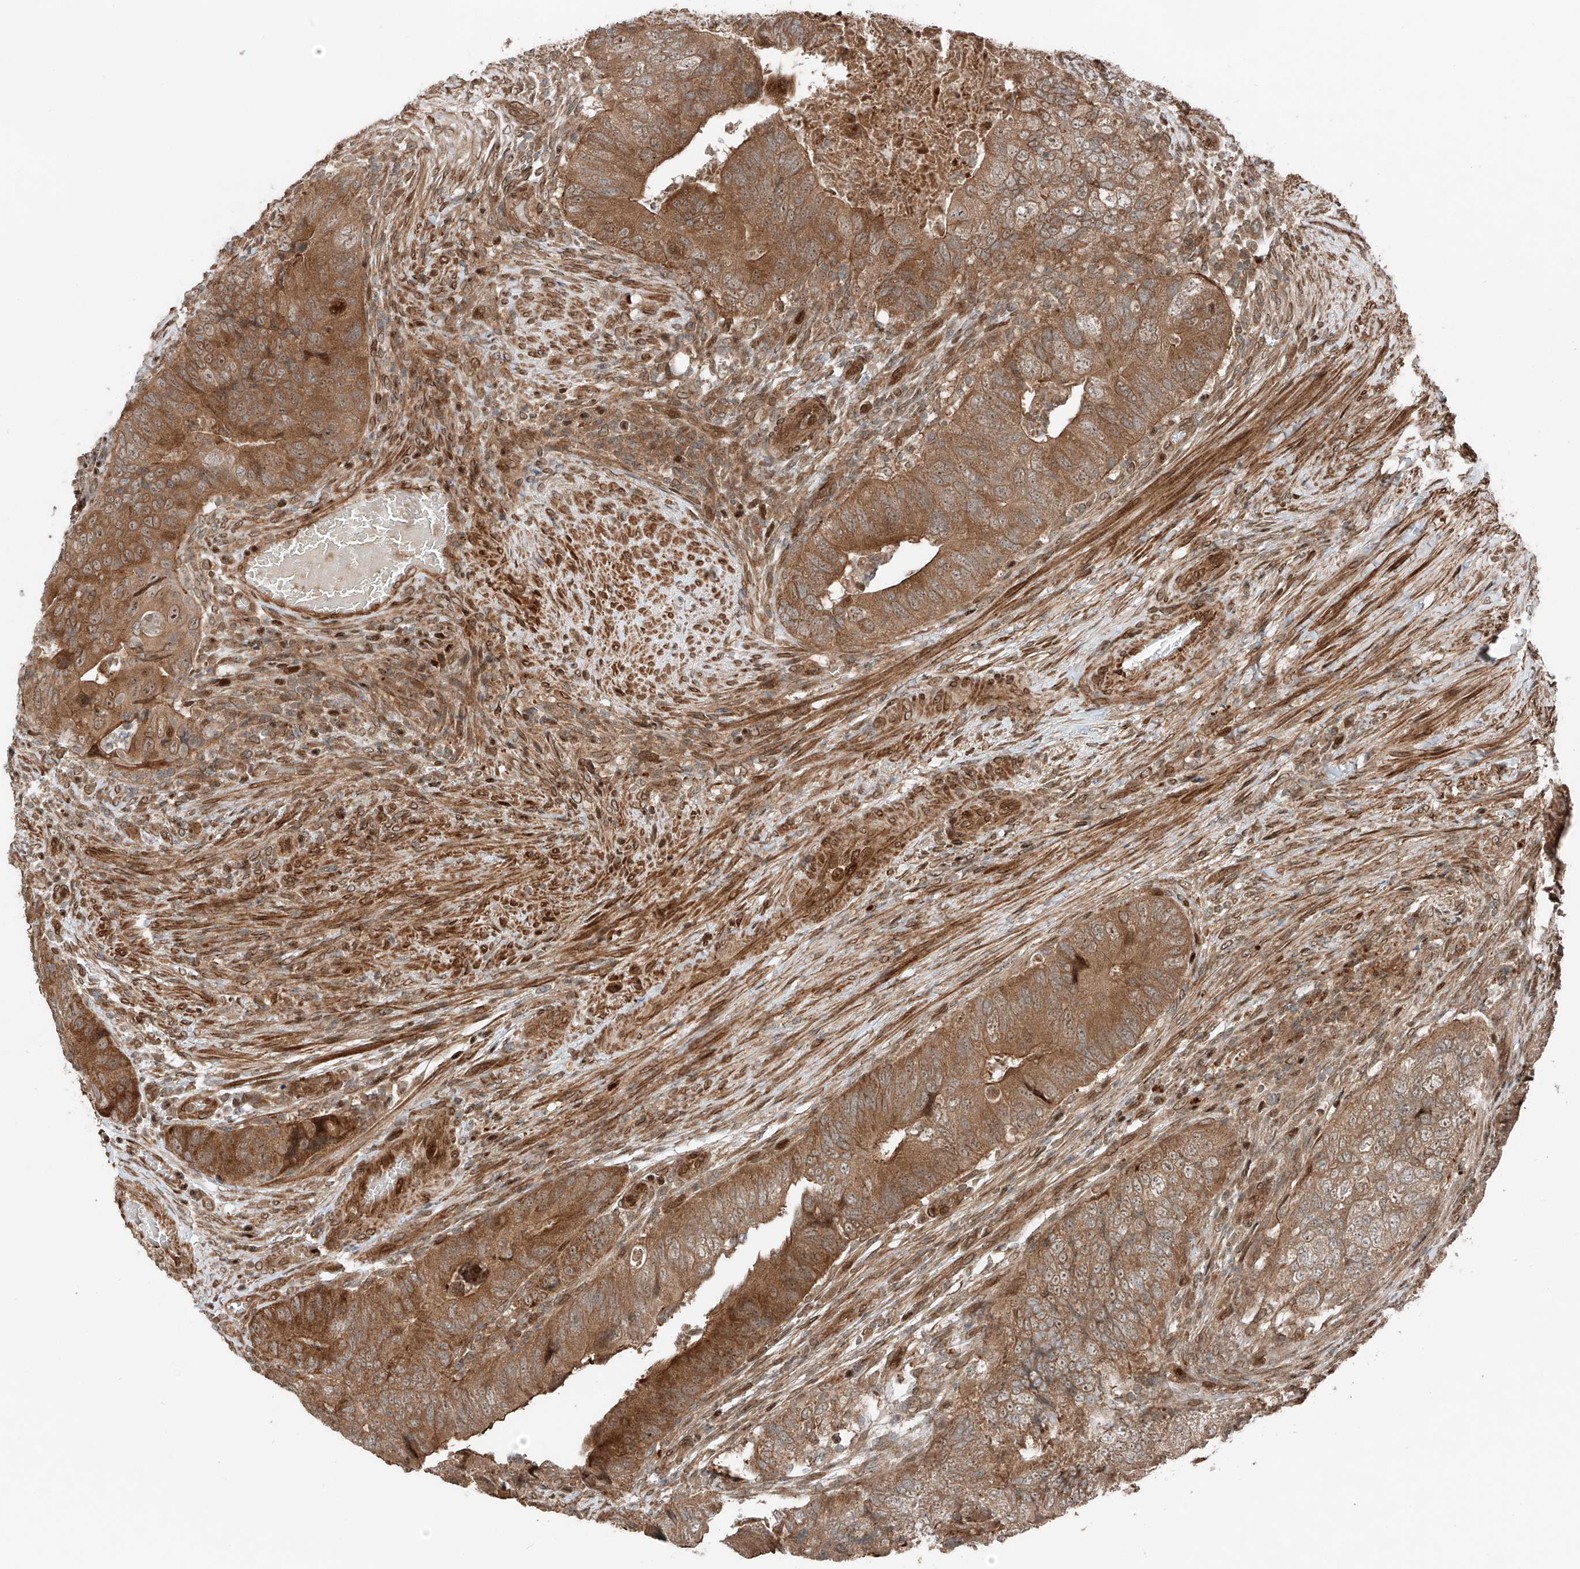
{"staining": {"intensity": "moderate", "quantity": ">75%", "location": "cytoplasmic/membranous"}, "tissue": "colorectal cancer", "cell_type": "Tumor cells", "image_type": "cancer", "snomed": [{"axis": "morphology", "description": "Adenocarcinoma, NOS"}, {"axis": "topography", "description": "Rectum"}], "caption": "A histopathology image showing moderate cytoplasmic/membranous positivity in about >75% of tumor cells in adenocarcinoma (colorectal), as visualized by brown immunohistochemical staining.", "gene": "CEP162", "patient": {"sex": "male", "age": 63}}